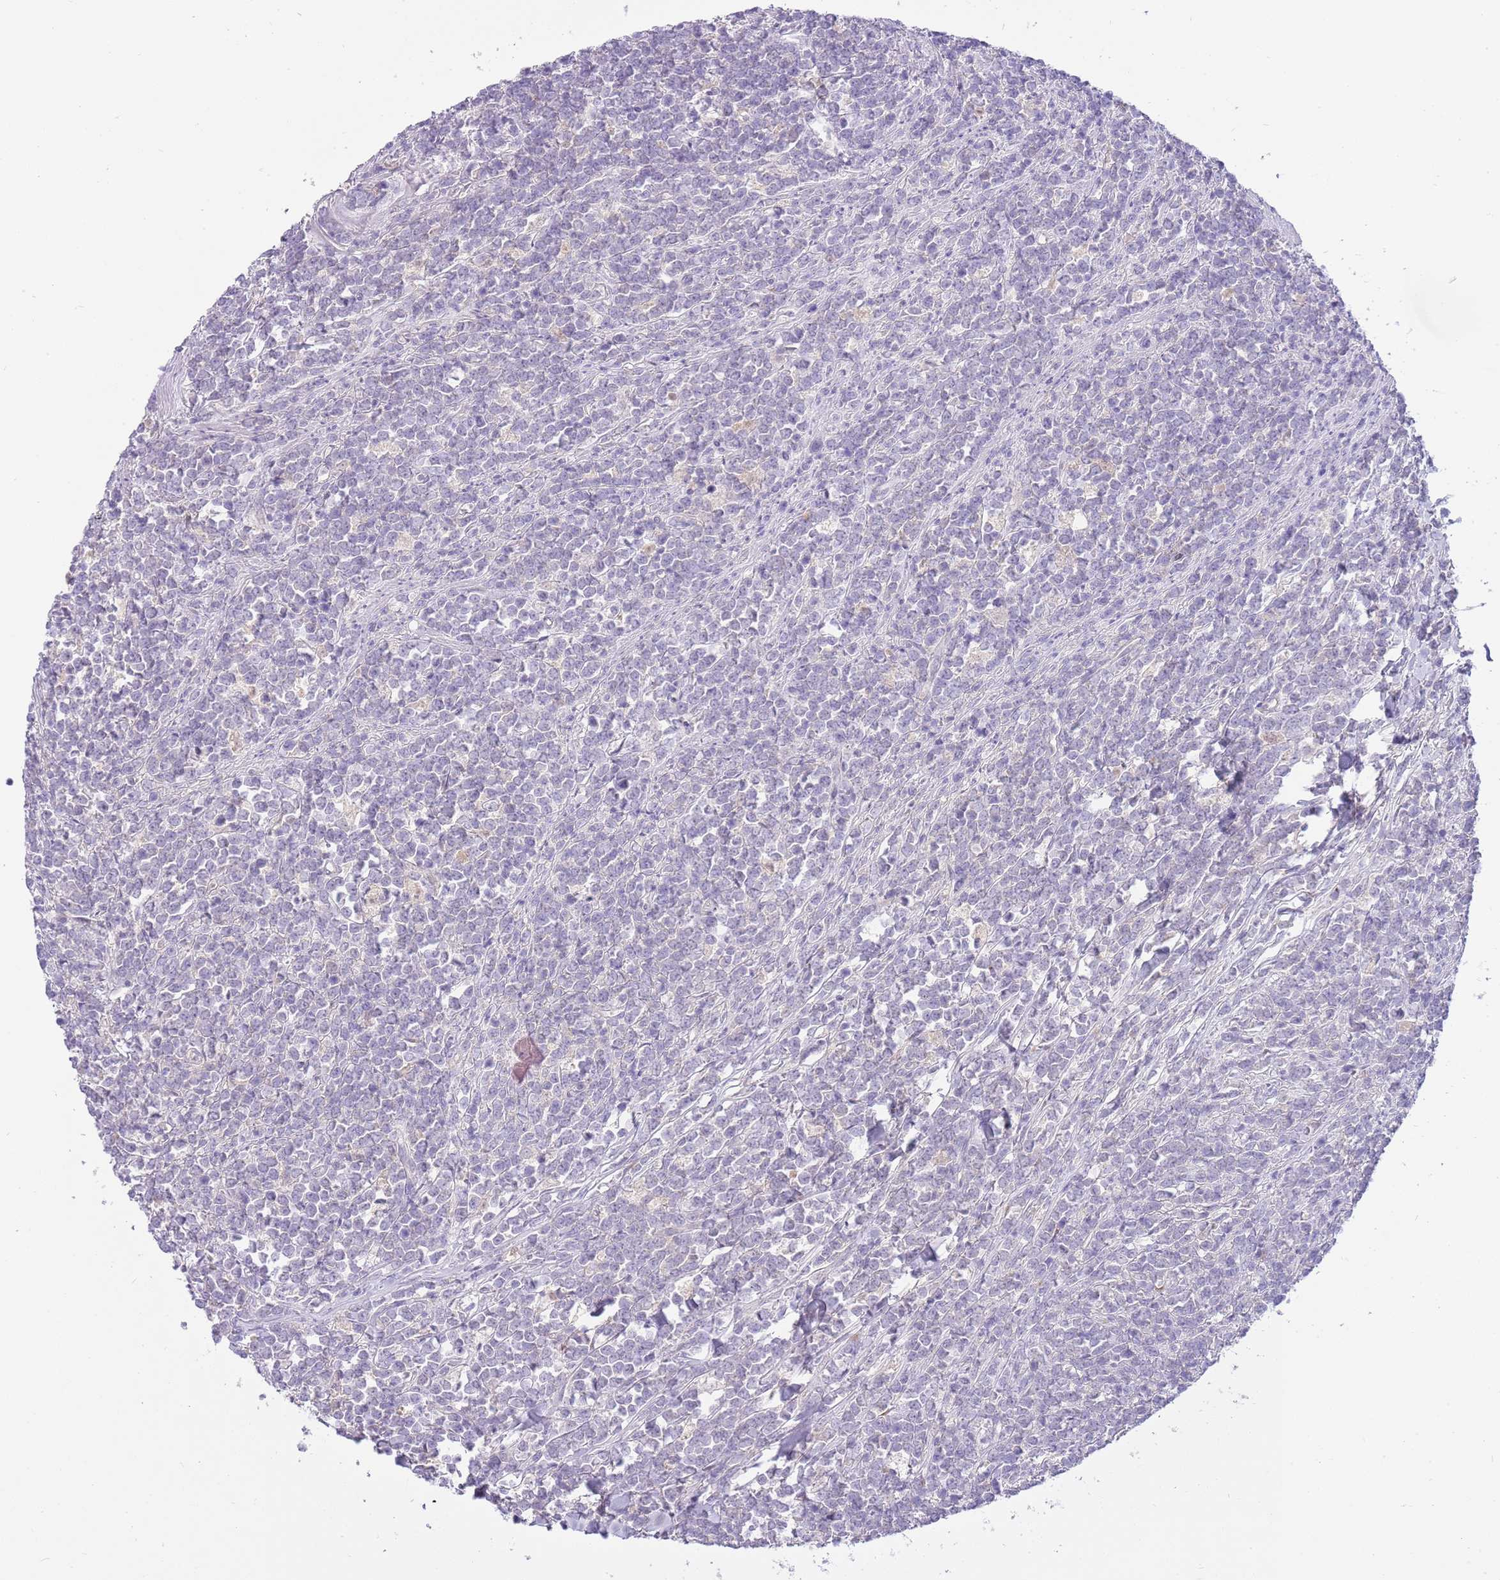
{"staining": {"intensity": "negative", "quantity": "none", "location": "none"}, "tissue": "lymphoma", "cell_type": "Tumor cells", "image_type": "cancer", "snomed": [{"axis": "morphology", "description": "Malignant lymphoma, non-Hodgkin's type, High grade"}, {"axis": "topography", "description": "Small intestine"}, {"axis": "topography", "description": "Colon"}], "caption": "This histopathology image is of lymphoma stained with IHC to label a protein in brown with the nuclei are counter-stained blue. There is no staining in tumor cells.", "gene": "CFAP73", "patient": {"sex": "male", "age": 8}}